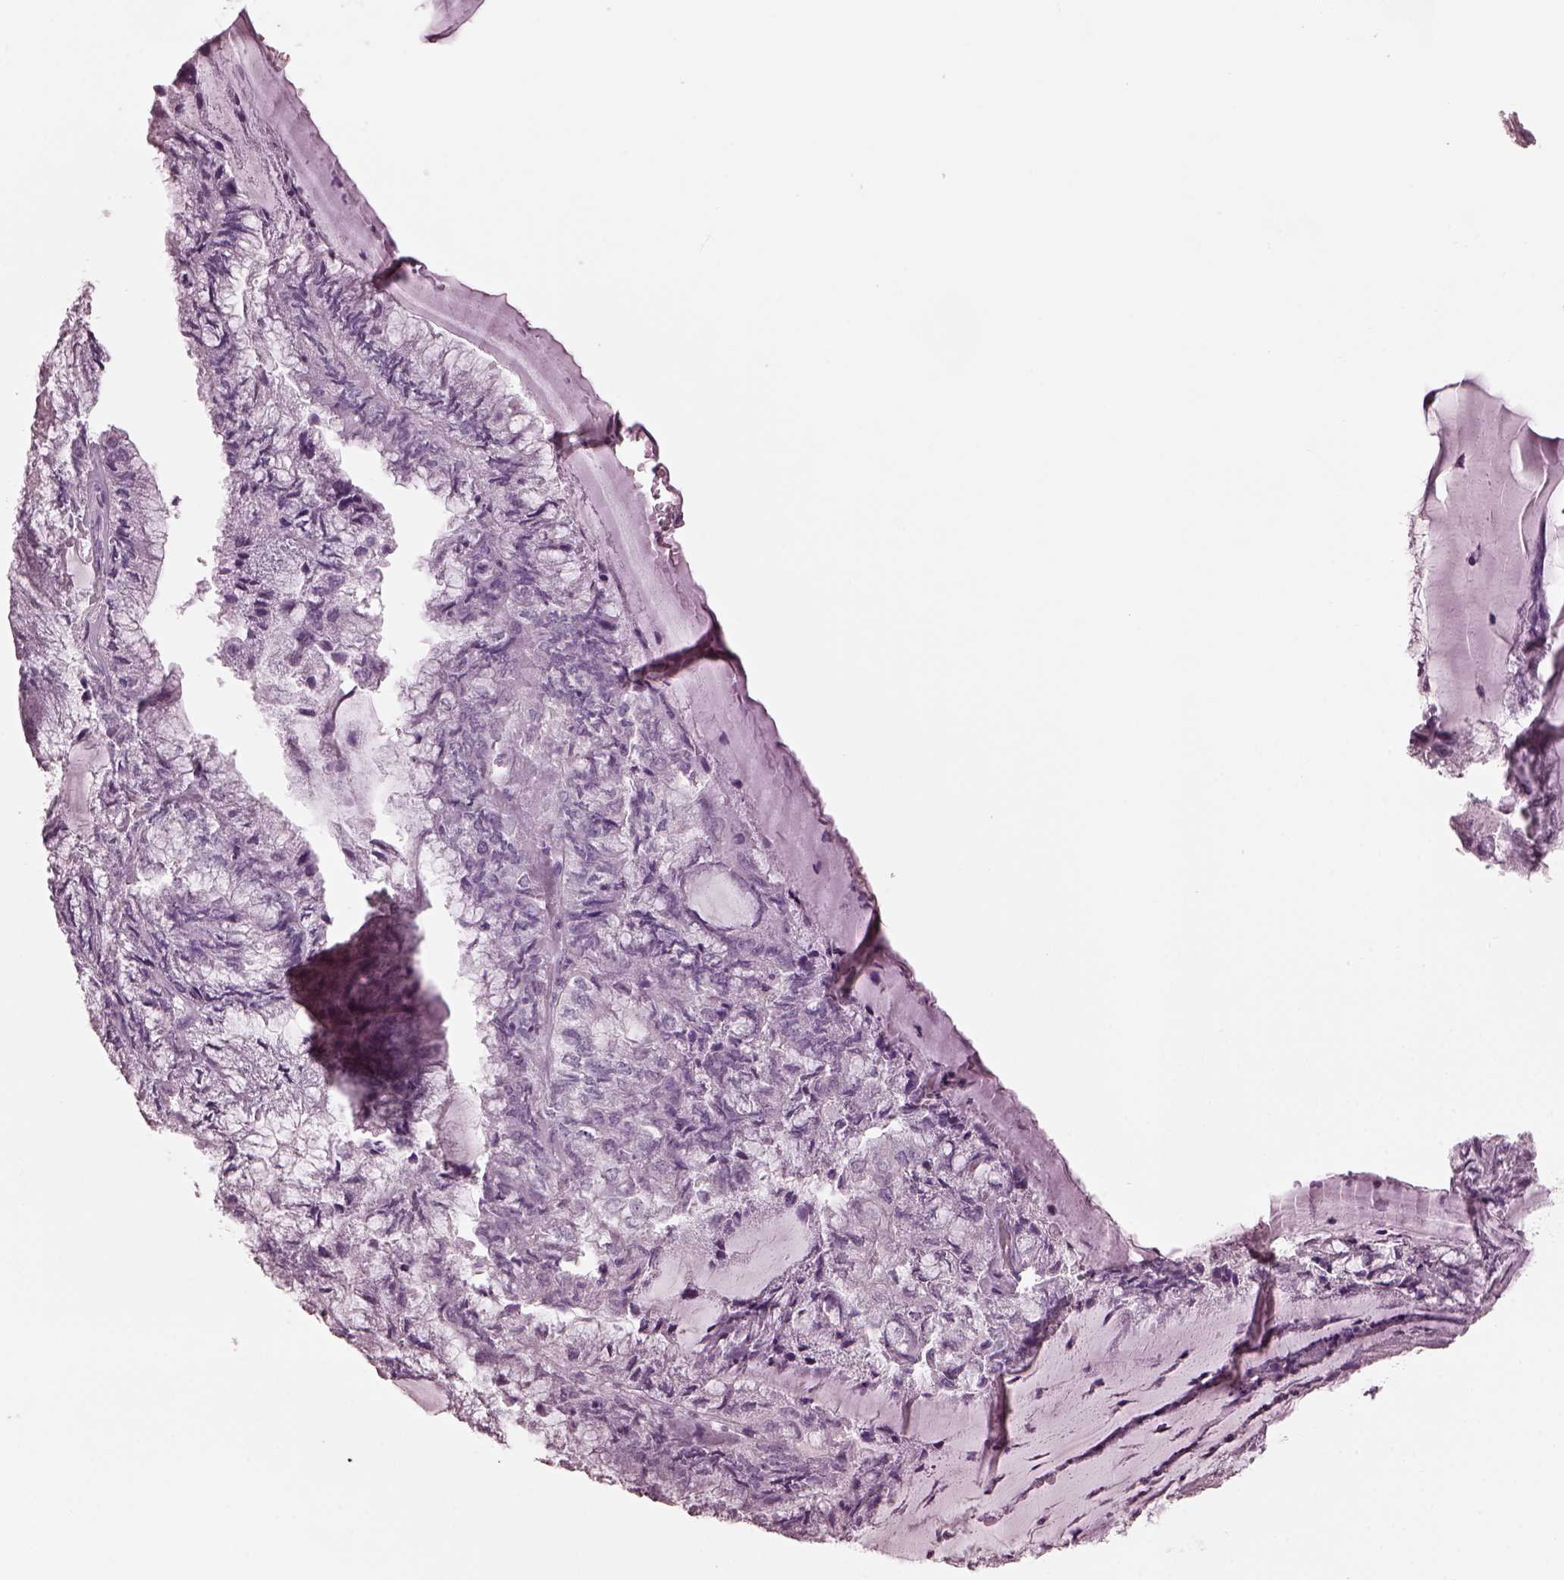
{"staining": {"intensity": "negative", "quantity": "none", "location": "none"}, "tissue": "endometrial cancer", "cell_type": "Tumor cells", "image_type": "cancer", "snomed": [{"axis": "morphology", "description": "Carcinoma, NOS"}, {"axis": "topography", "description": "Endometrium"}], "caption": "Carcinoma (endometrial) stained for a protein using IHC reveals no positivity tumor cells.", "gene": "TSKS", "patient": {"sex": "female", "age": 62}}